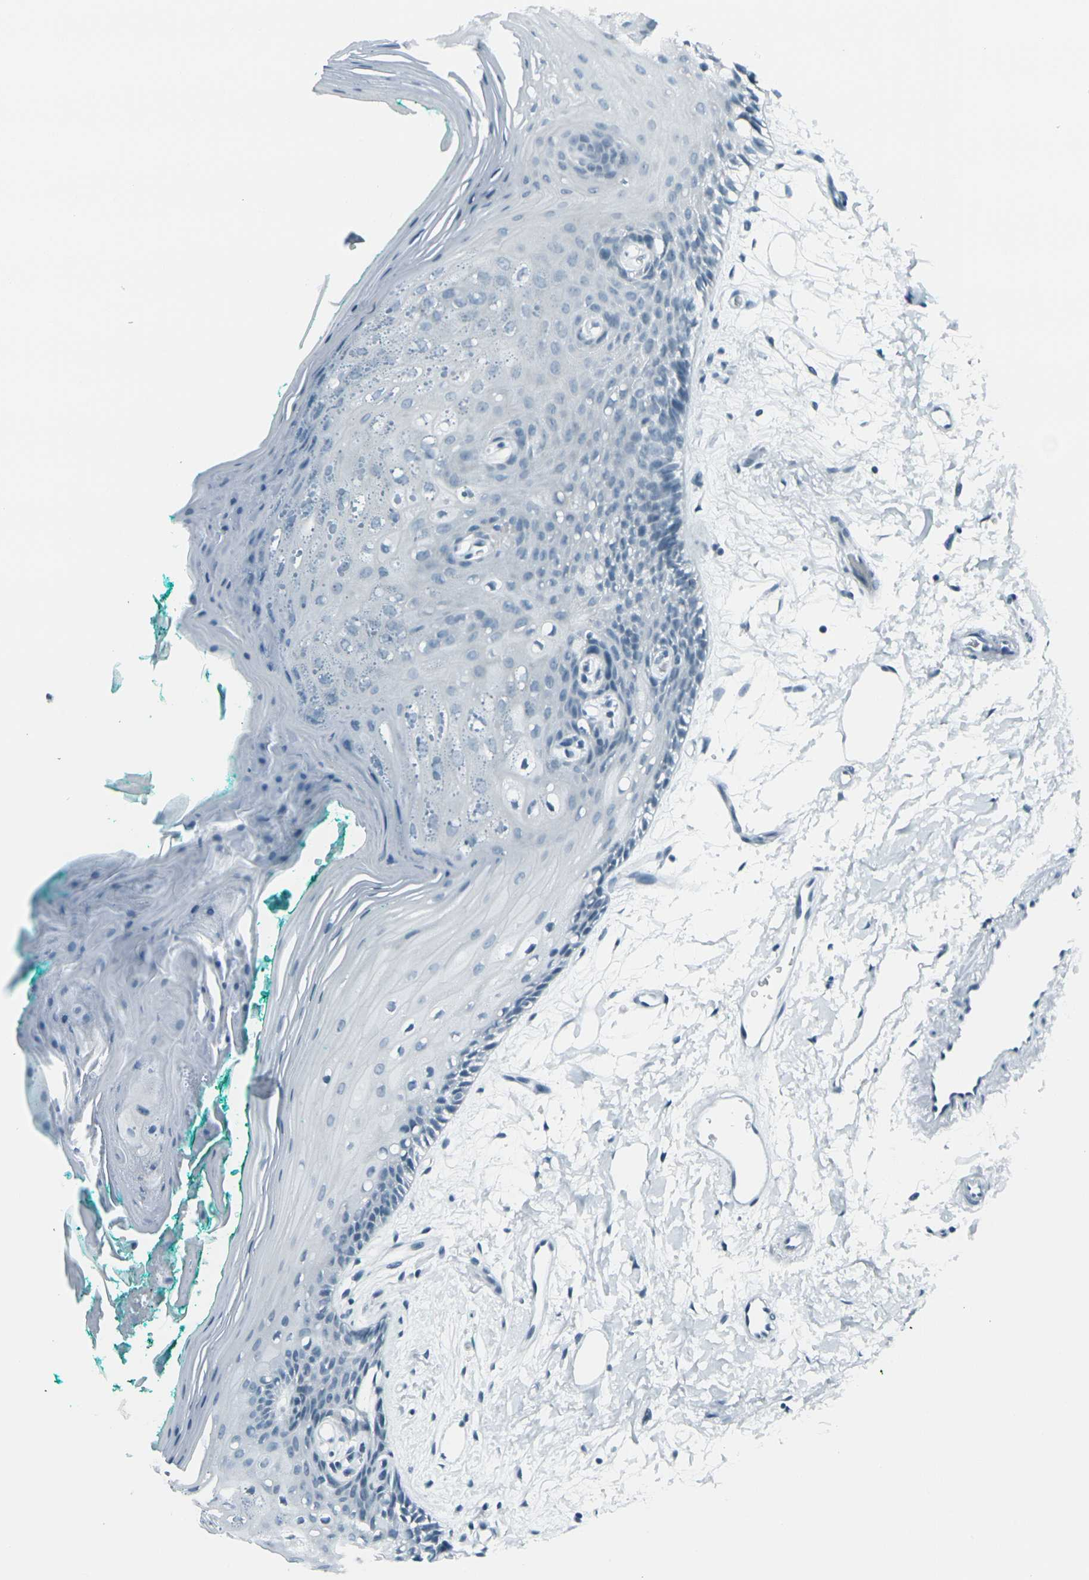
{"staining": {"intensity": "negative", "quantity": "none", "location": "none"}, "tissue": "oral mucosa", "cell_type": "Squamous epithelial cells", "image_type": "normal", "snomed": [{"axis": "morphology", "description": "Normal tissue, NOS"}, {"axis": "topography", "description": "Skeletal muscle"}, {"axis": "topography", "description": "Oral tissue"}, {"axis": "topography", "description": "Peripheral nerve tissue"}], "caption": "DAB (3,3'-diaminobenzidine) immunohistochemical staining of normal human oral mucosa demonstrates no significant staining in squamous epithelial cells. (DAB immunohistochemistry (IHC) with hematoxylin counter stain).", "gene": "H2BC1", "patient": {"sex": "female", "age": 84}}